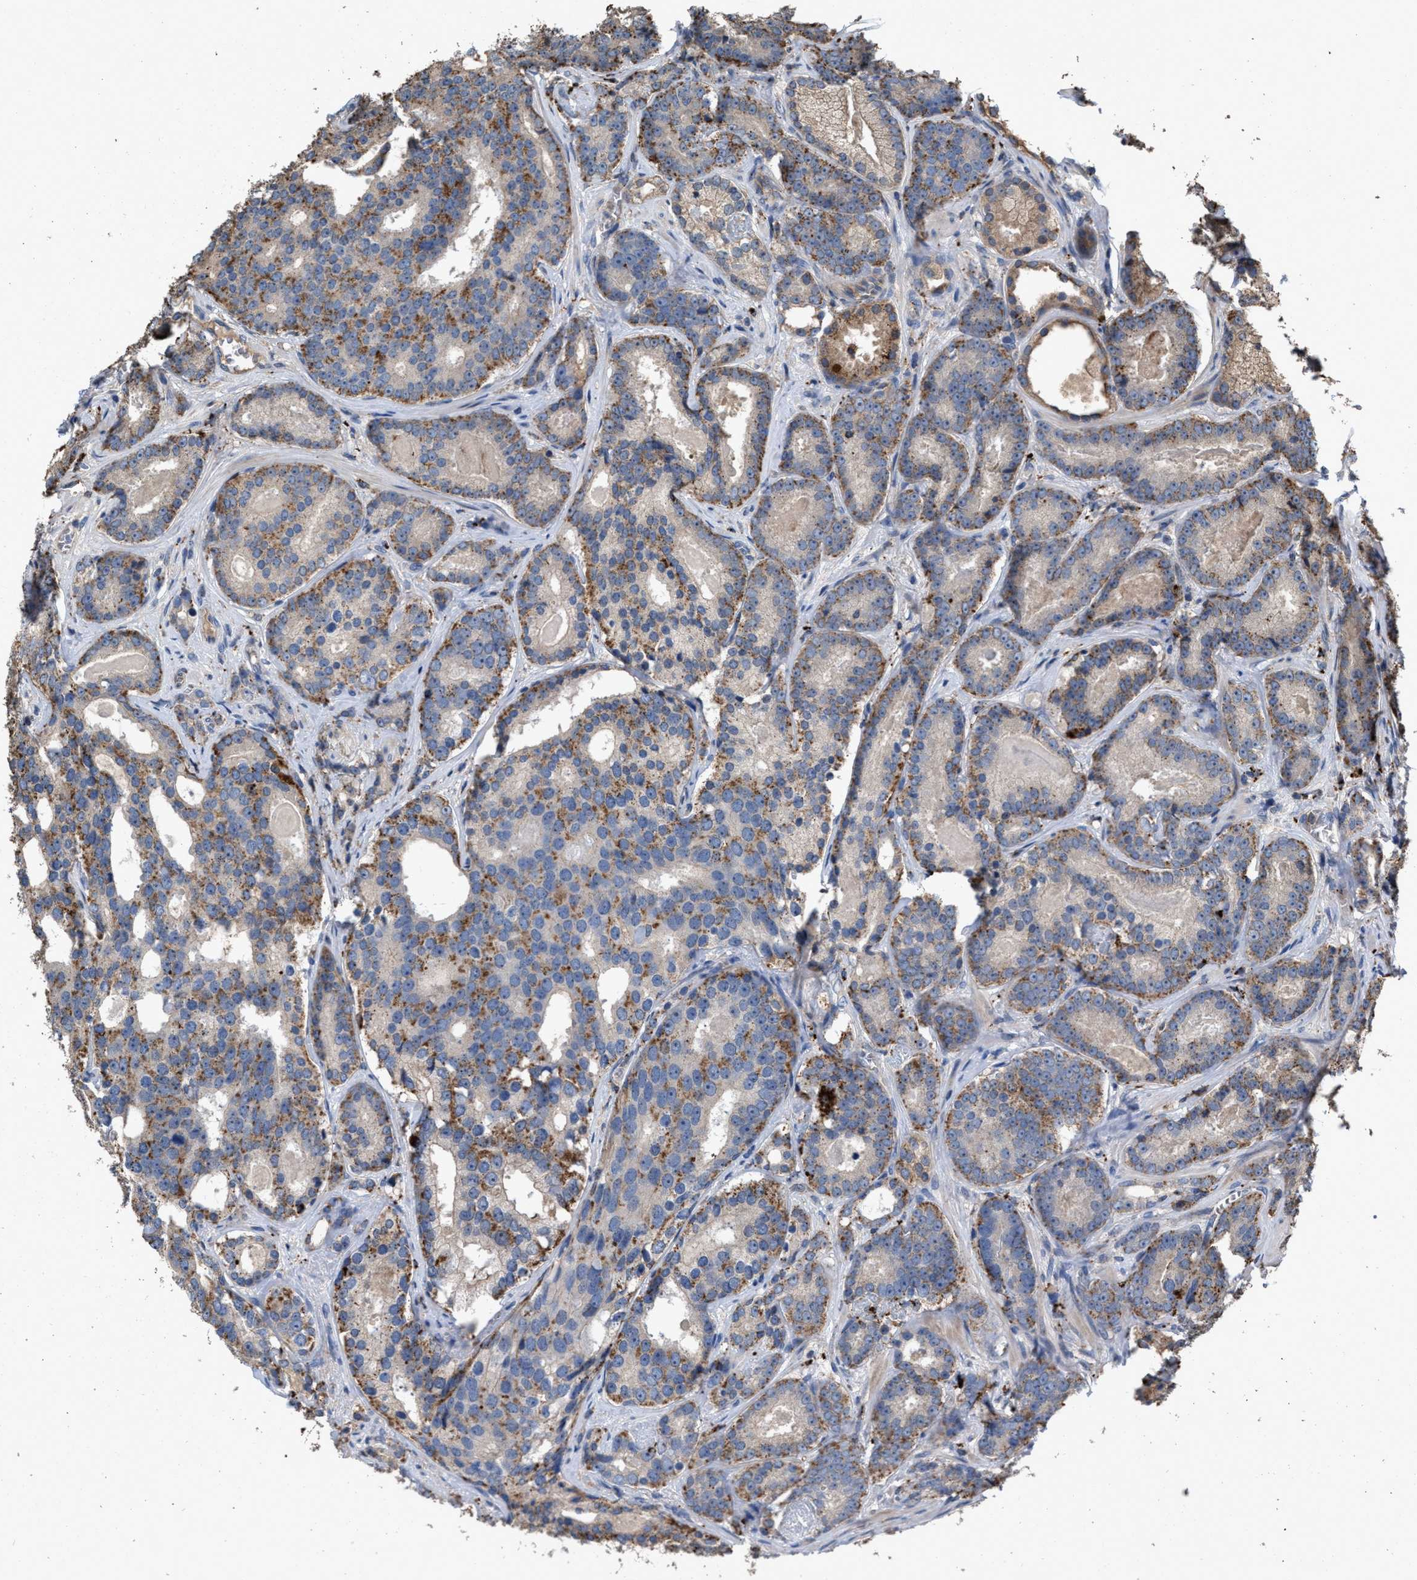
{"staining": {"intensity": "moderate", "quantity": ">75%", "location": "cytoplasmic/membranous"}, "tissue": "prostate cancer", "cell_type": "Tumor cells", "image_type": "cancer", "snomed": [{"axis": "morphology", "description": "Adenocarcinoma, High grade"}, {"axis": "topography", "description": "Prostate"}], "caption": "Prostate cancer (adenocarcinoma (high-grade)) tissue demonstrates moderate cytoplasmic/membranous staining in about >75% of tumor cells, visualized by immunohistochemistry.", "gene": "ELMO3", "patient": {"sex": "male", "age": 60}}